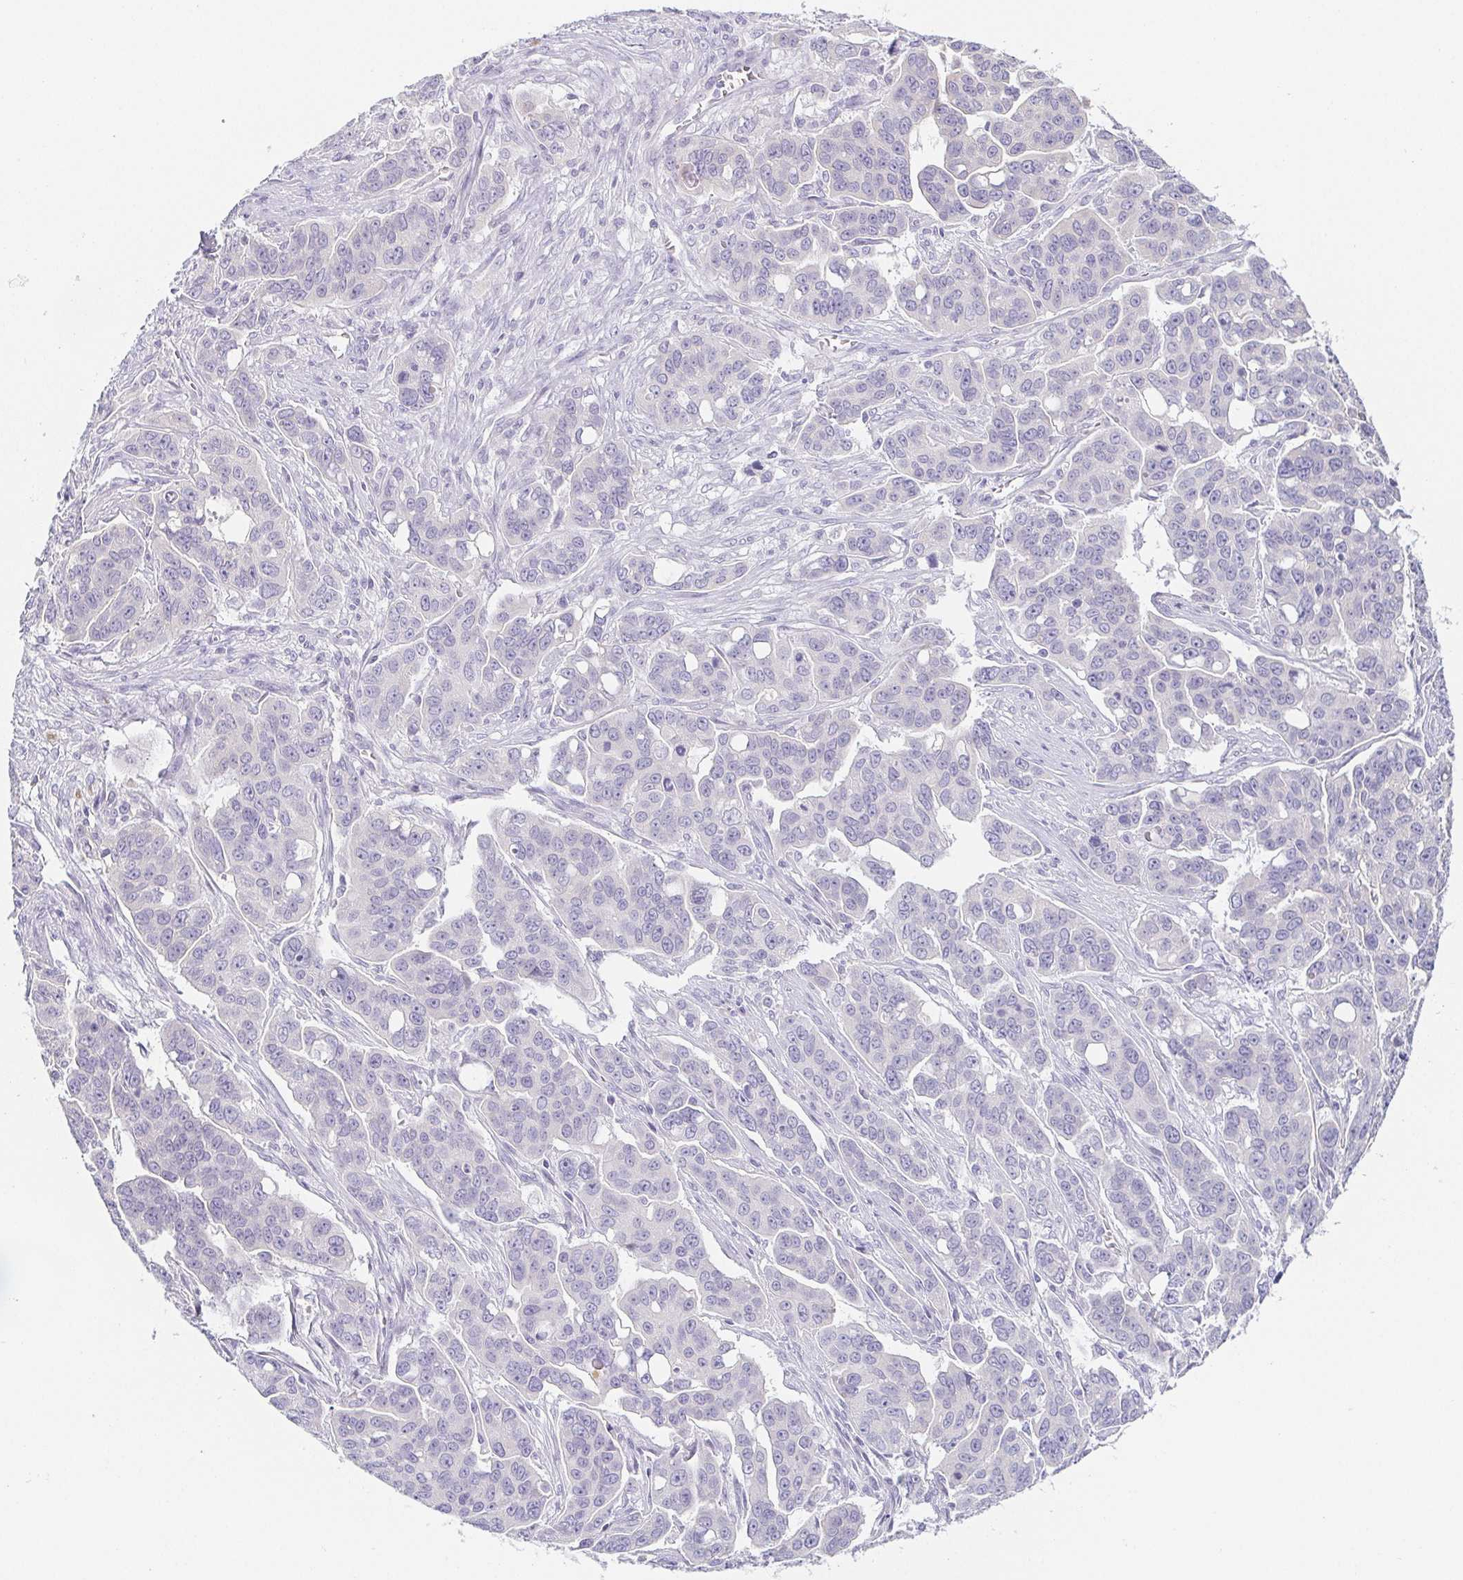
{"staining": {"intensity": "negative", "quantity": "none", "location": "none"}, "tissue": "ovarian cancer", "cell_type": "Tumor cells", "image_type": "cancer", "snomed": [{"axis": "morphology", "description": "Carcinoma, endometroid"}, {"axis": "topography", "description": "Ovary"}], "caption": "Protein analysis of ovarian cancer reveals no significant staining in tumor cells.", "gene": "PRR27", "patient": {"sex": "female", "age": 78}}